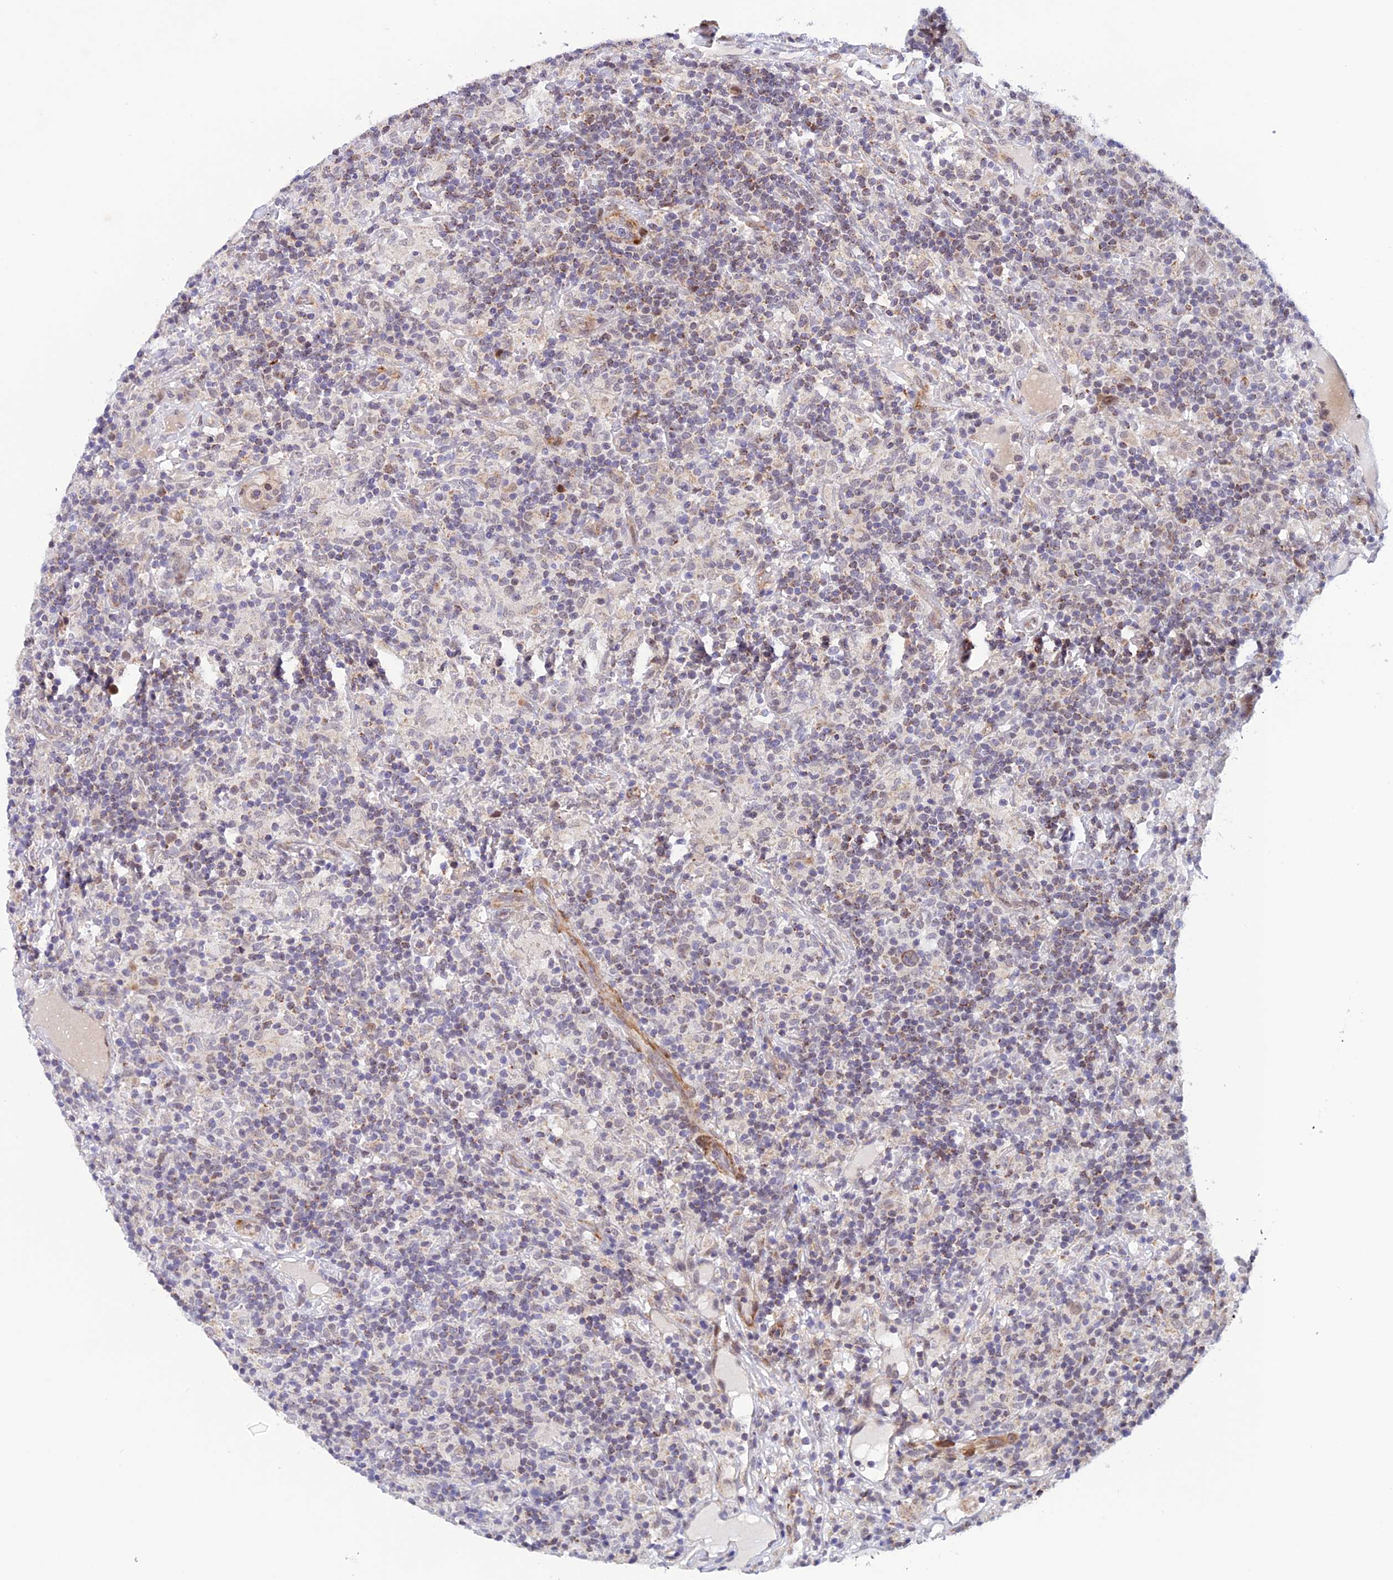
{"staining": {"intensity": "moderate", "quantity": "25%-75%", "location": "cytoplasmic/membranous"}, "tissue": "lymphoma", "cell_type": "Tumor cells", "image_type": "cancer", "snomed": [{"axis": "morphology", "description": "Hodgkin's disease, NOS"}, {"axis": "topography", "description": "Lymph node"}], "caption": "Lymphoma stained with a brown dye reveals moderate cytoplasmic/membranous positive expression in approximately 25%-75% of tumor cells.", "gene": "WDR55", "patient": {"sex": "male", "age": 70}}